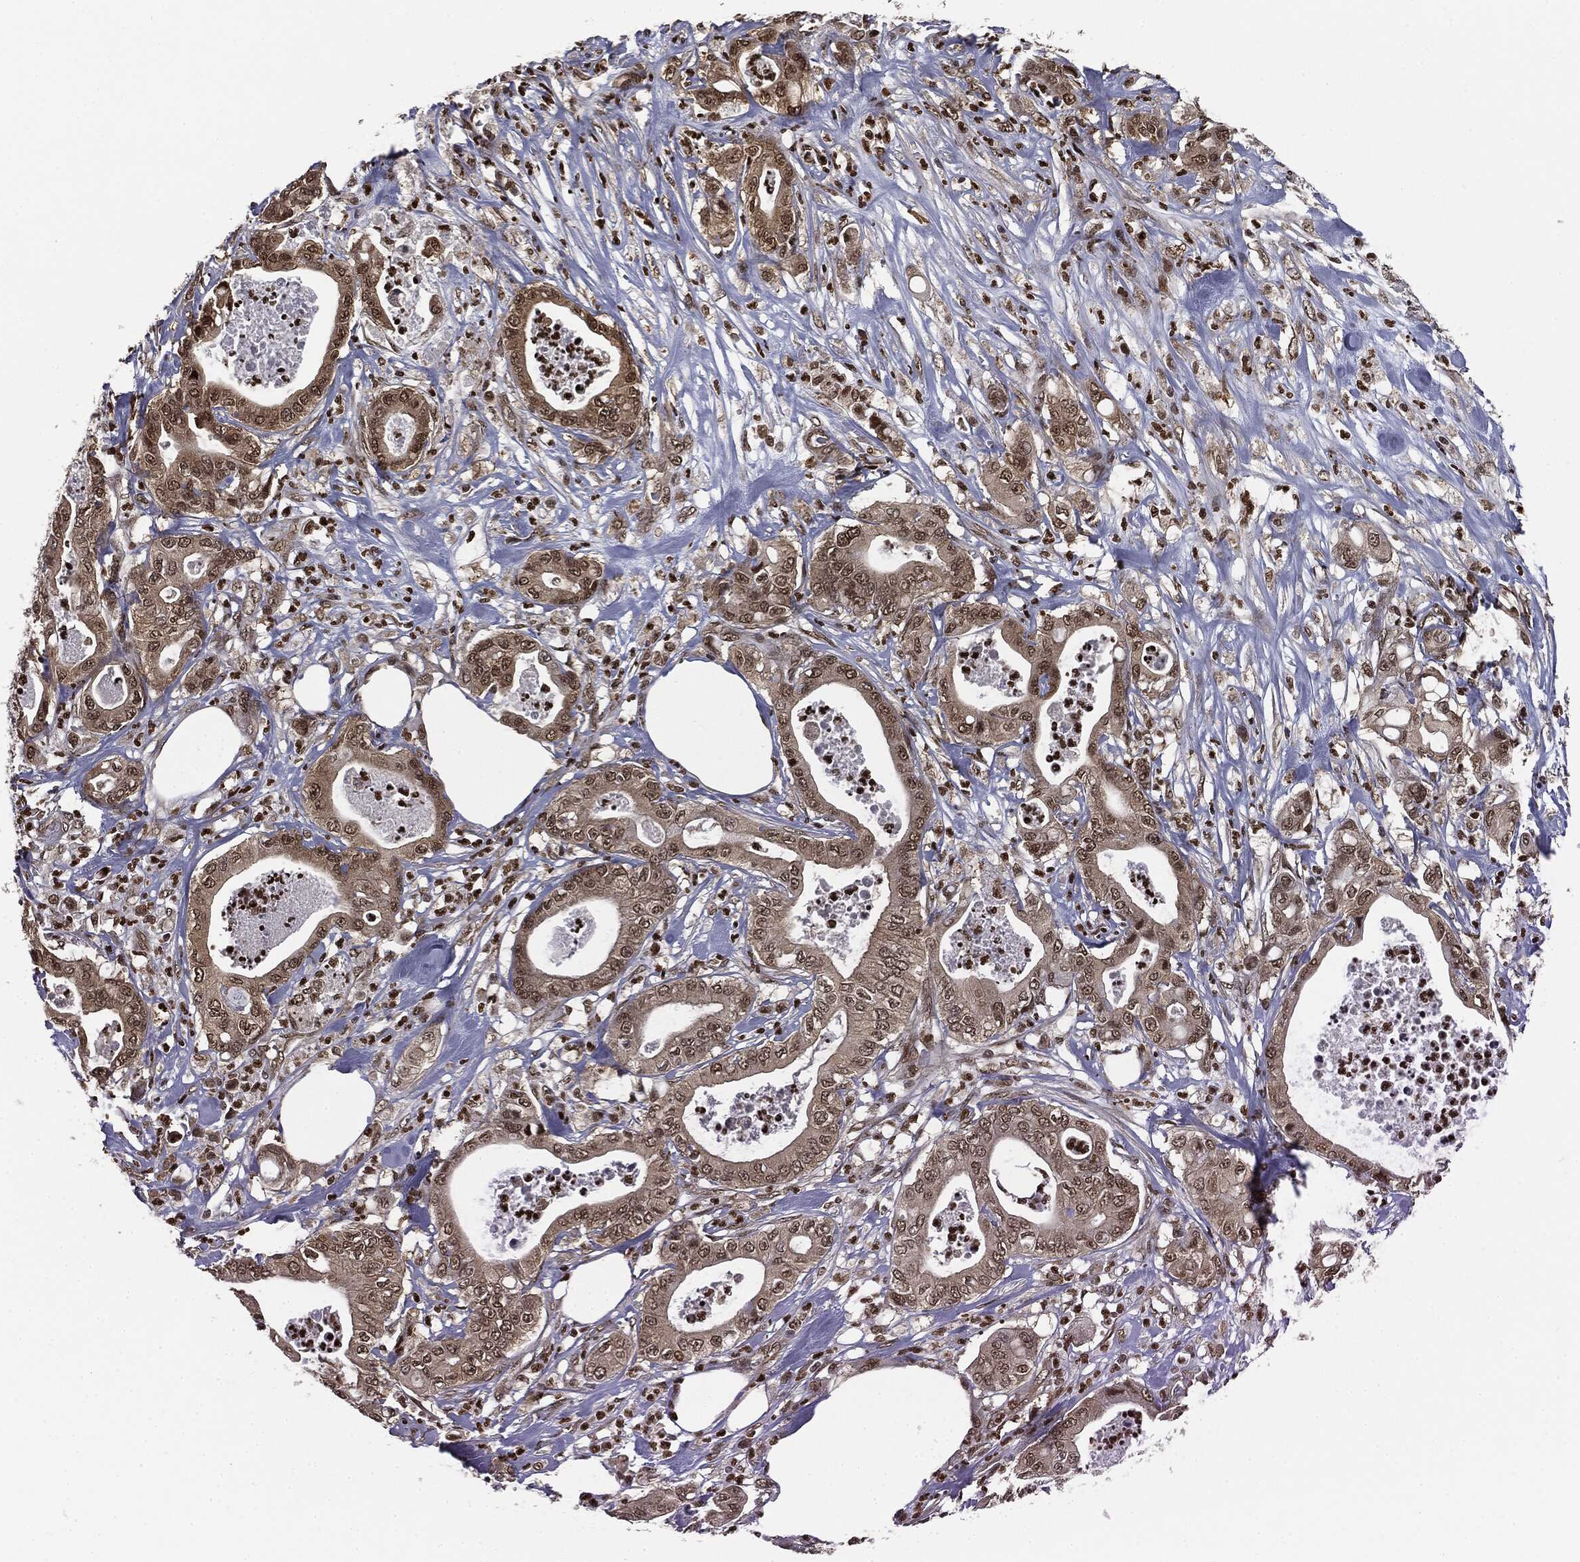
{"staining": {"intensity": "moderate", "quantity": "25%-75%", "location": "cytoplasmic/membranous,nuclear"}, "tissue": "pancreatic cancer", "cell_type": "Tumor cells", "image_type": "cancer", "snomed": [{"axis": "morphology", "description": "Adenocarcinoma, NOS"}, {"axis": "topography", "description": "Pancreas"}], "caption": "Moderate cytoplasmic/membranous and nuclear positivity for a protein is appreciated in approximately 25%-75% of tumor cells of pancreatic adenocarcinoma using immunohistochemistry (IHC).", "gene": "TBC1D22A", "patient": {"sex": "male", "age": 71}}